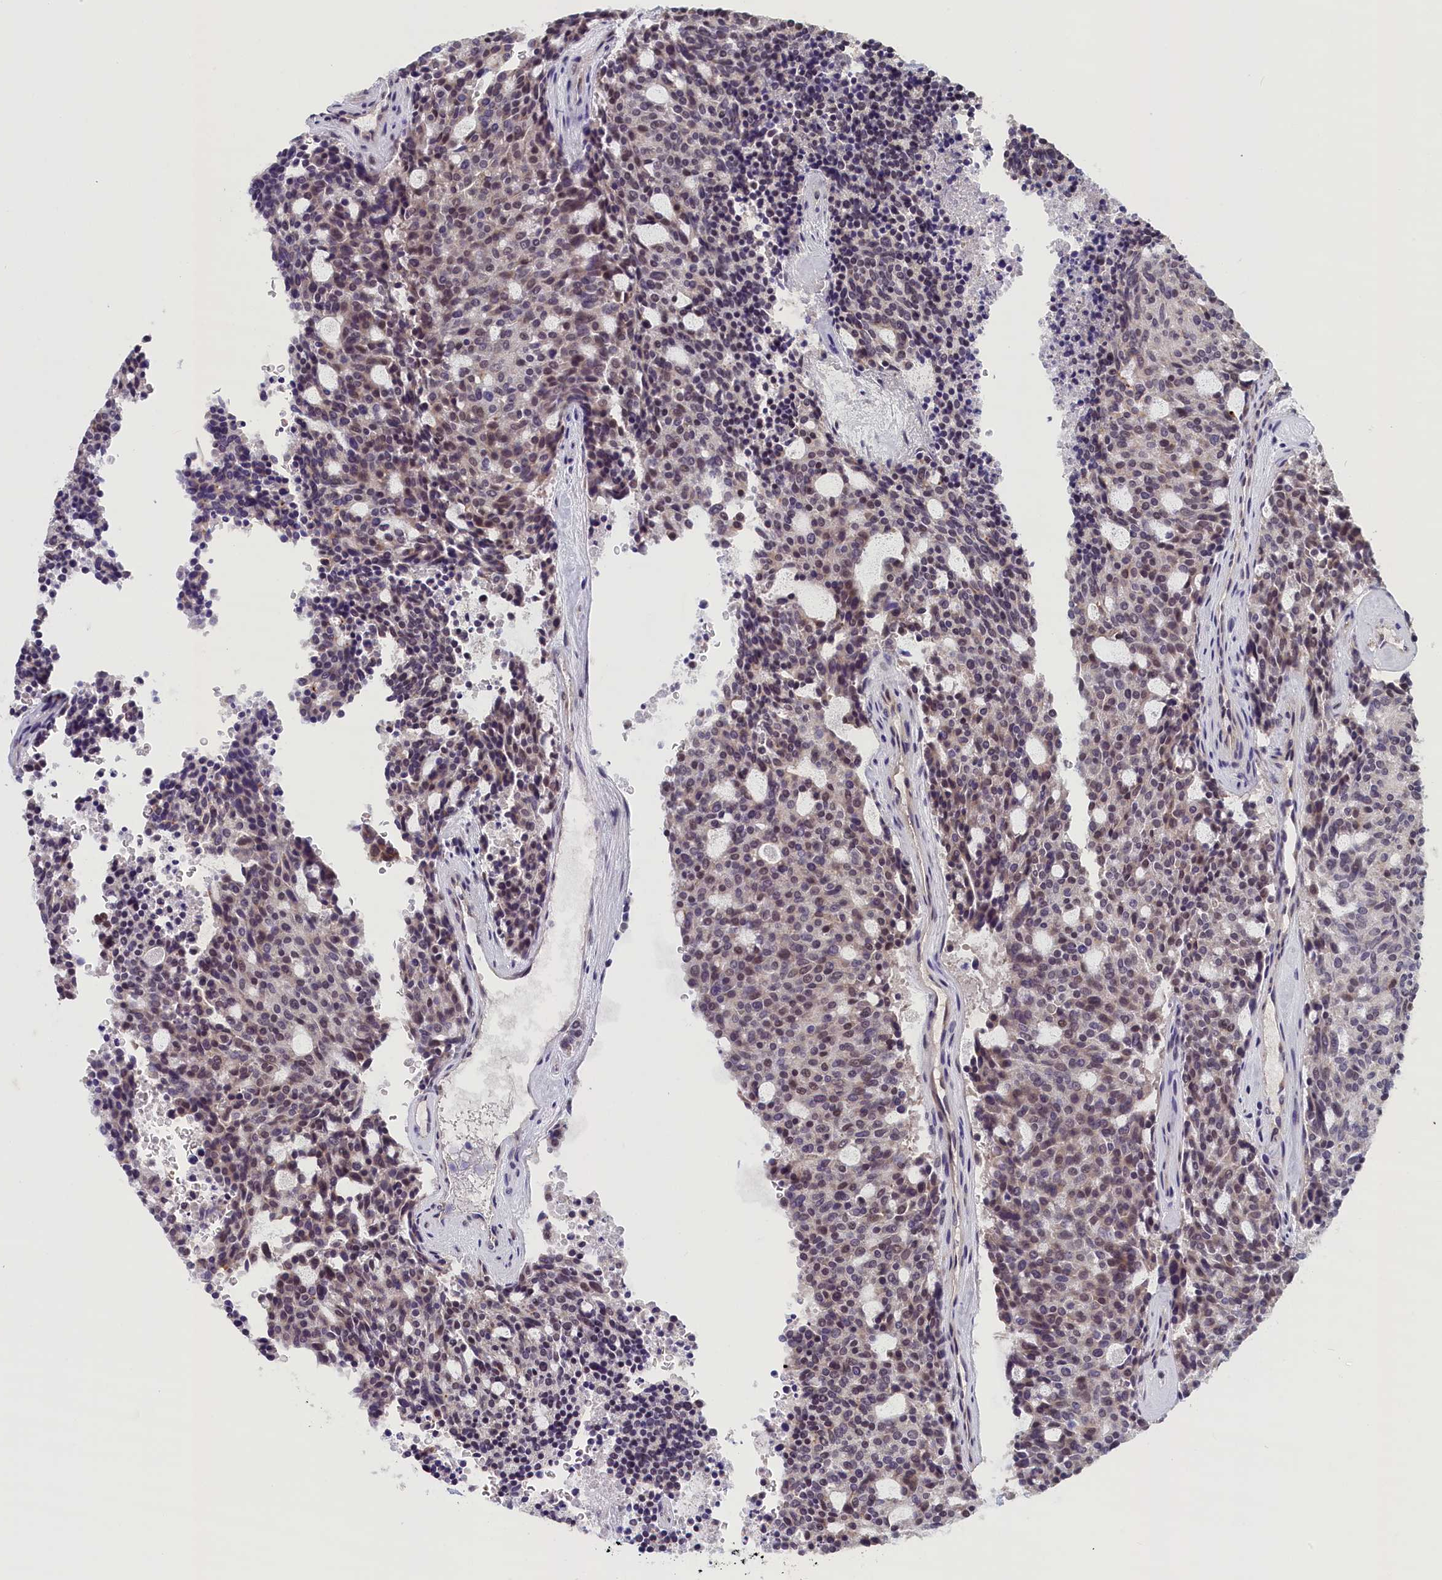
{"staining": {"intensity": "weak", "quantity": "25%-75%", "location": "nuclear"}, "tissue": "carcinoid", "cell_type": "Tumor cells", "image_type": "cancer", "snomed": [{"axis": "morphology", "description": "Carcinoid, malignant, NOS"}, {"axis": "topography", "description": "Pancreas"}], "caption": "DAB (3,3'-diaminobenzidine) immunohistochemical staining of carcinoid (malignant) displays weak nuclear protein expression in approximately 25%-75% of tumor cells. (DAB = brown stain, brightfield microscopy at high magnification).", "gene": "KCNK6", "patient": {"sex": "female", "age": 54}}